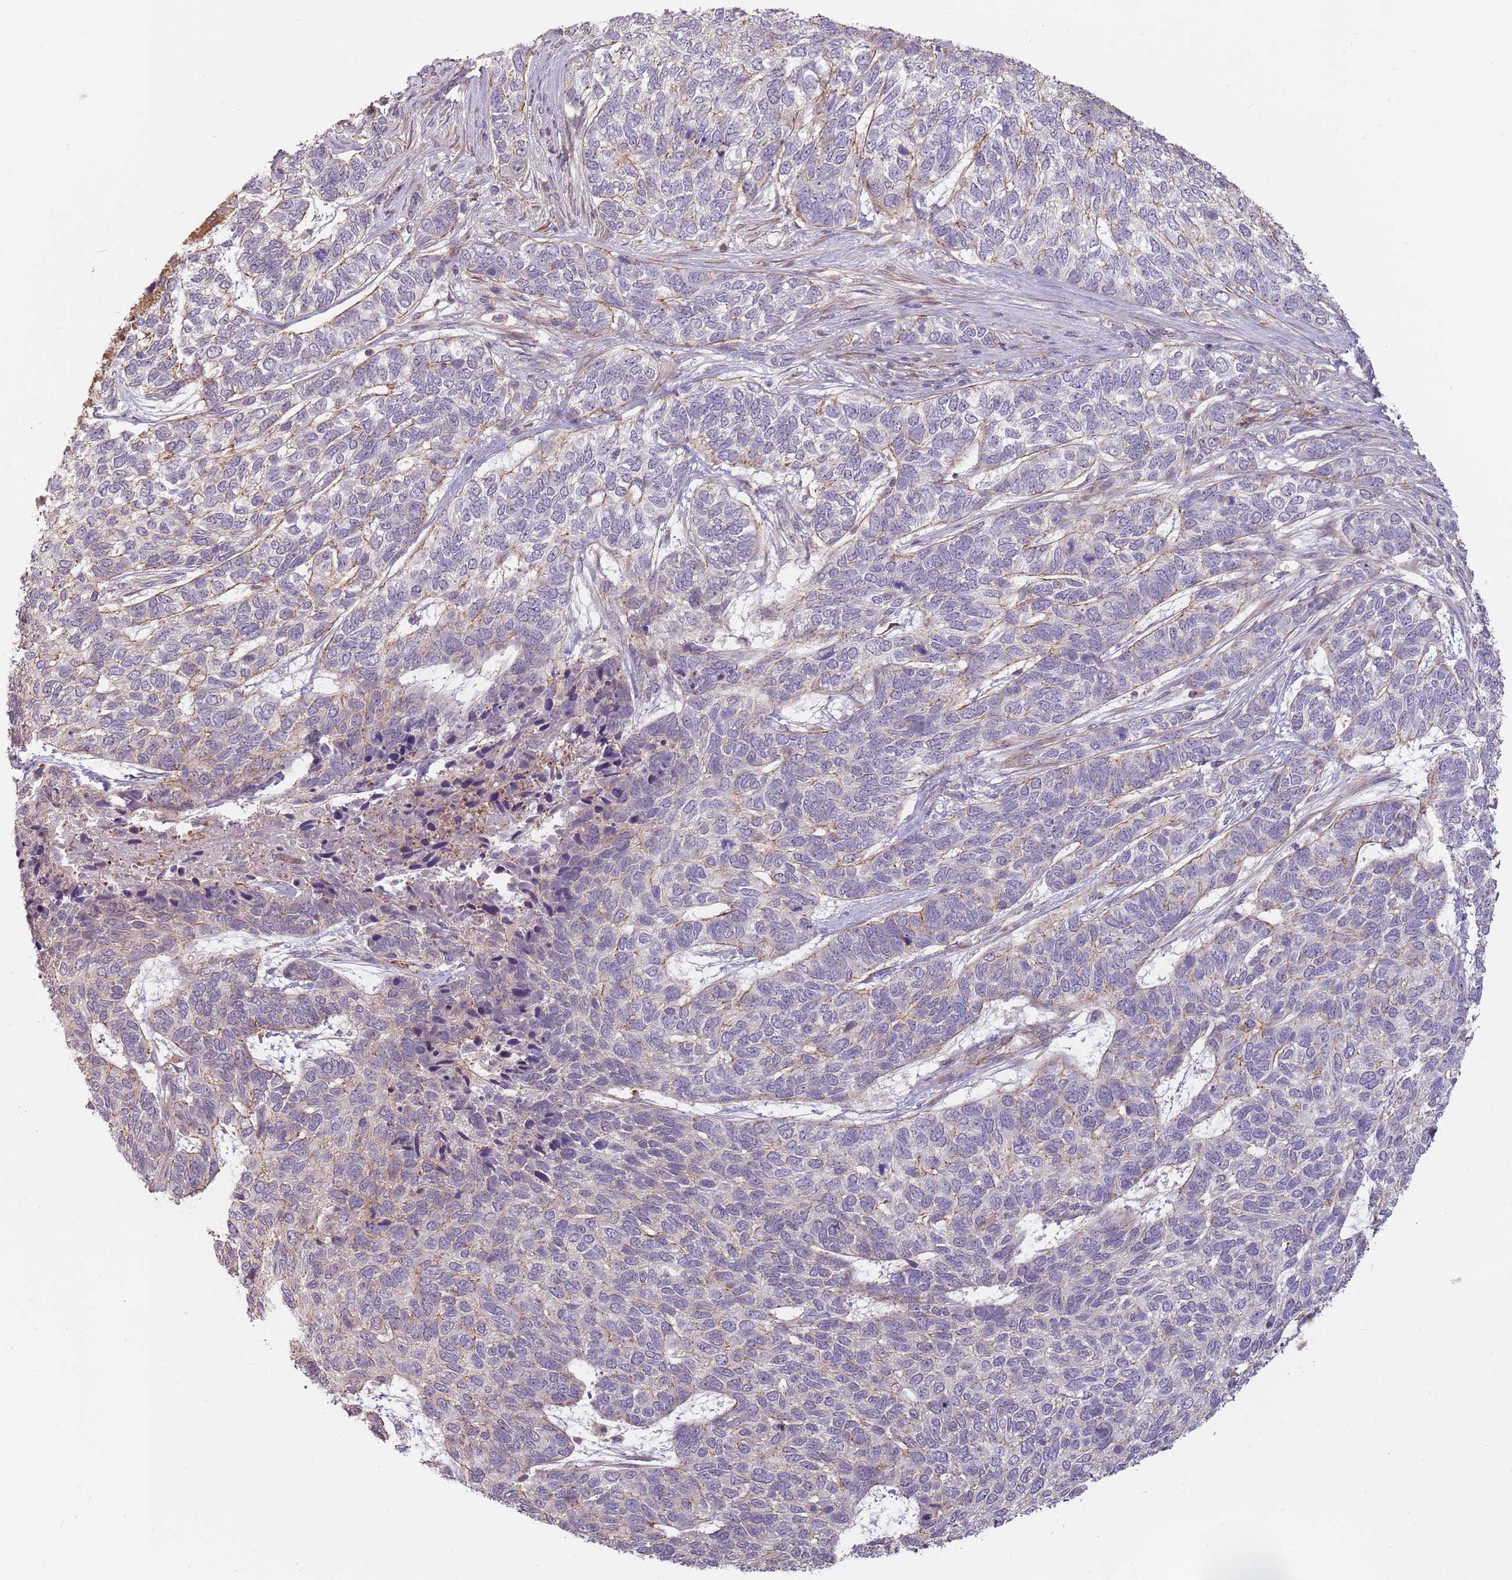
{"staining": {"intensity": "weak", "quantity": "<25%", "location": "cytoplasmic/membranous"}, "tissue": "skin cancer", "cell_type": "Tumor cells", "image_type": "cancer", "snomed": [{"axis": "morphology", "description": "Basal cell carcinoma"}, {"axis": "topography", "description": "Skin"}], "caption": "A photomicrograph of human skin cancer is negative for staining in tumor cells.", "gene": "PPP1R14C", "patient": {"sex": "female", "age": 65}}